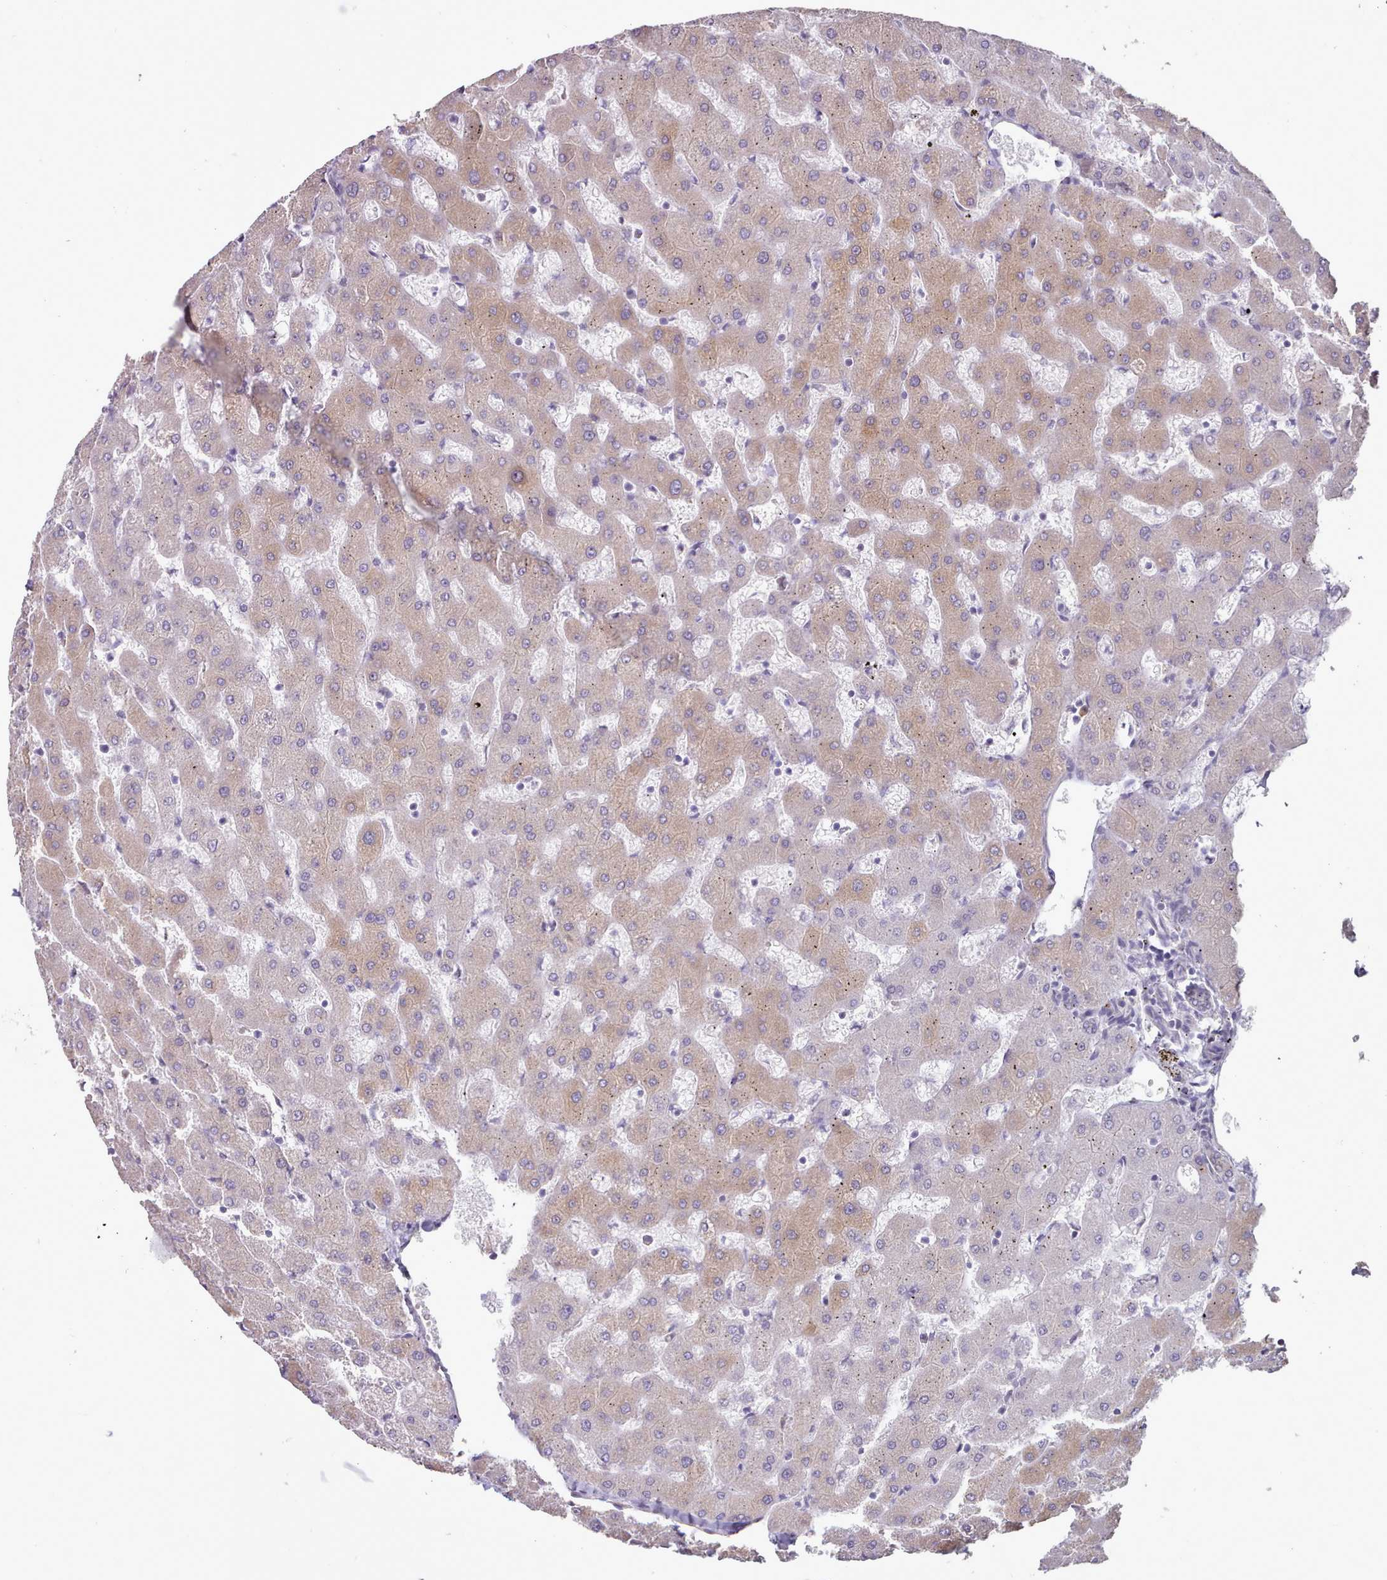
{"staining": {"intensity": "negative", "quantity": "none", "location": "none"}, "tissue": "liver", "cell_type": "Cholangiocytes", "image_type": "normal", "snomed": [{"axis": "morphology", "description": "Normal tissue, NOS"}, {"axis": "topography", "description": "Liver"}], "caption": "Immunohistochemistry of unremarkable human liver exhibits no staining in cholangiocytes. (Brightfield microscopy of DAB IHC at high magnification).", "gene": "CES3", "patient": {"sex": "female", "age": 63}}